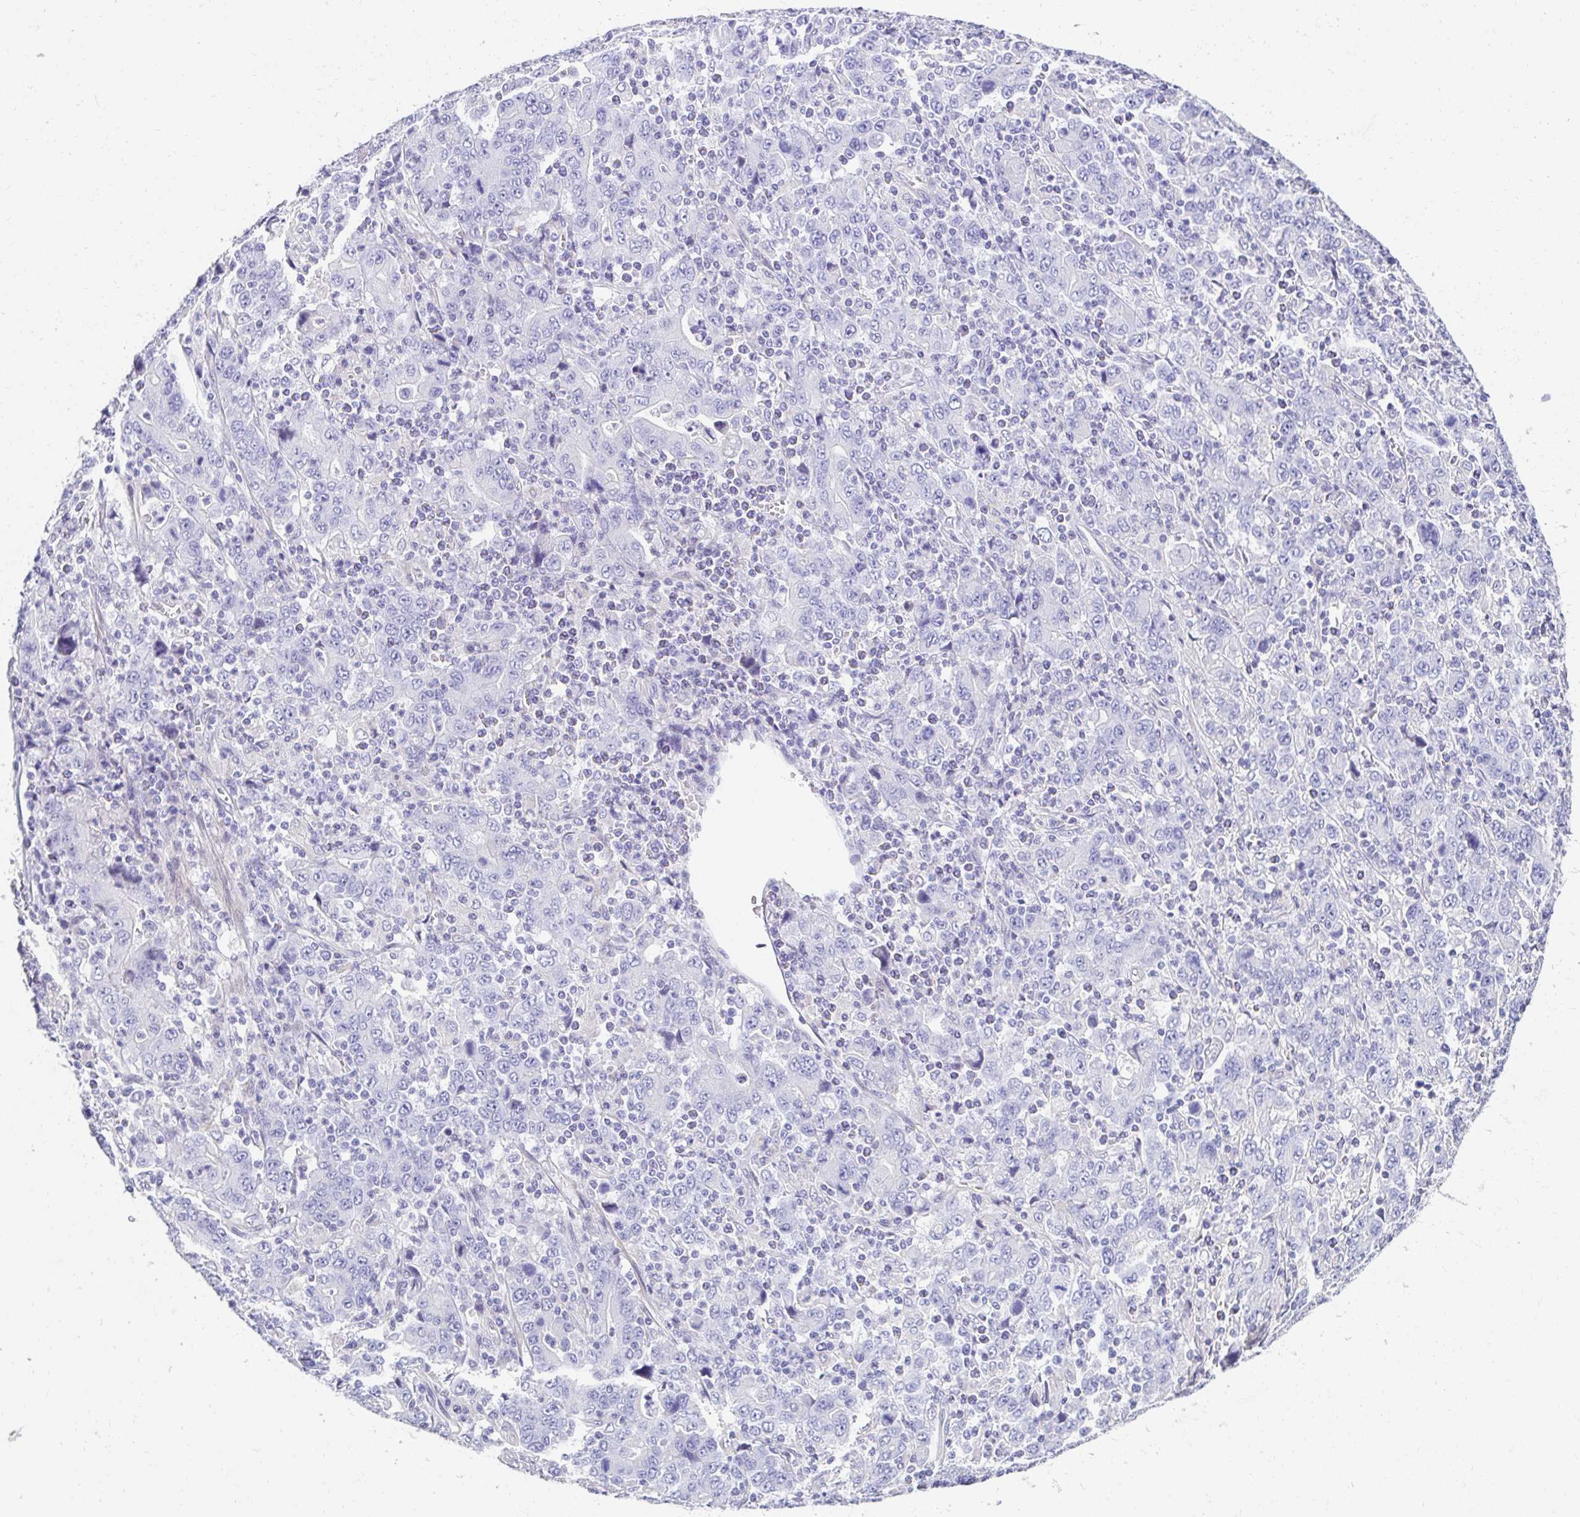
{"staining": {"intensity": "negative", "quantity": "none", "location": "none"}, "tissue": "stomach cancer", "cell_type": "Tumor cells", "image_type": "cancer", "snomed": [{"axis": "morphology", "description": "Adenocarcinoma, NOS"}, {"axis": "topography", "description": "Stomach, upper"}], "caption": "This is an immunohistochemistry (IHC) photomicrograph of human stomach cancer (adenocarcinoma). There is no positivity in tumor cells.", "gene": "AKAP14", "patient": {"sex": "male", "age": 69}}